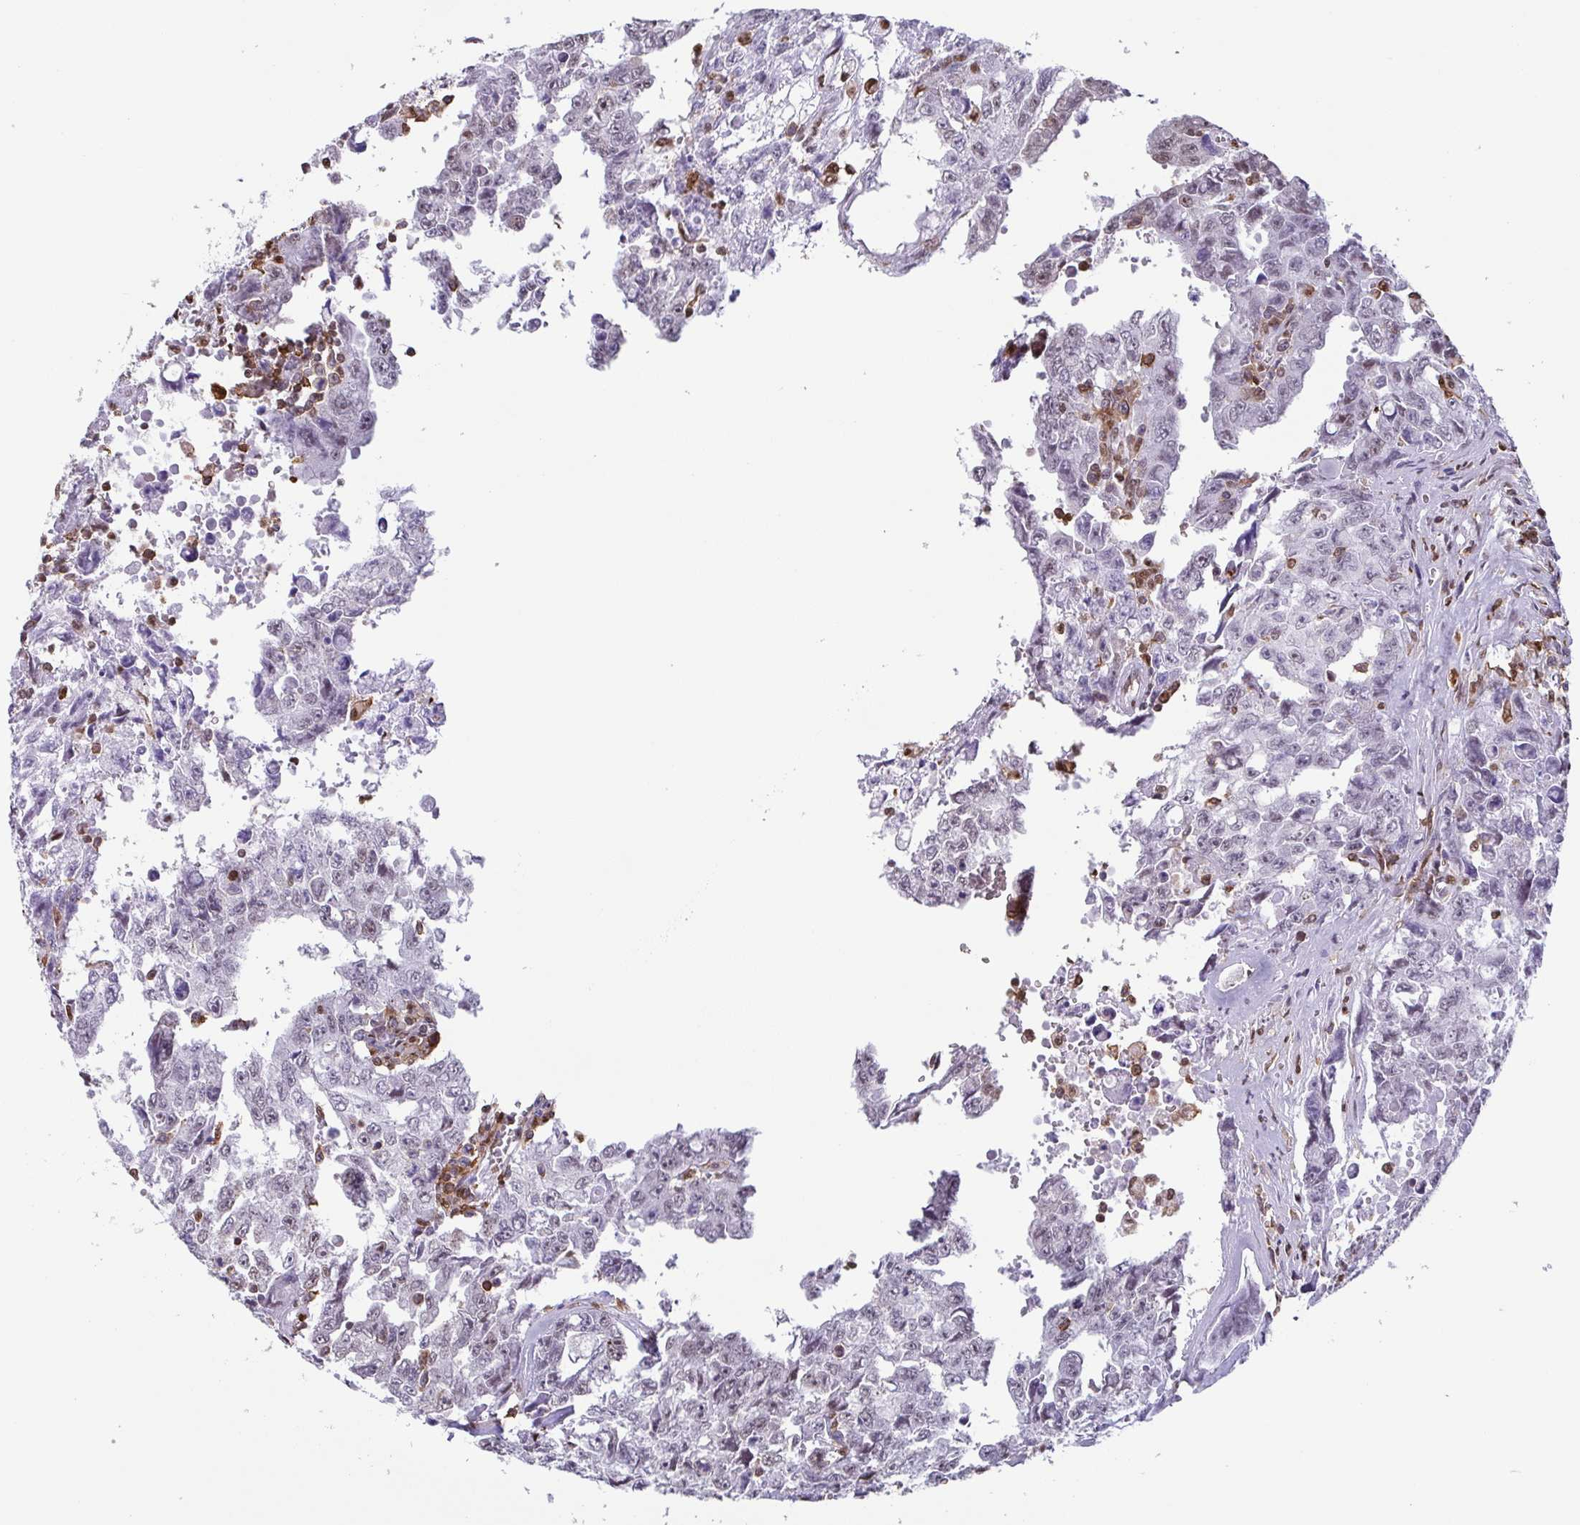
{"staining": {"intensity": "negative", "quantity": "none", "location": "none"}, "tissue": "testis cancer", "cell_type": "Tumor cells", "image_type": "cancer", "snomed": [{"axis": "morphology", "description": "Carcinoma, Embryonal, NOS"}, {"axis": "topography", "description": "Testis"}], "caption": "Immunohistochemistry (IHC) photomicrograph of testis cancer (embryonal carcinoma) stained for a protein (brown), which exhibits no positivity in tumor cells.", "gene": "BTBD10", "patient": {"sex": "male", "age": 24}}